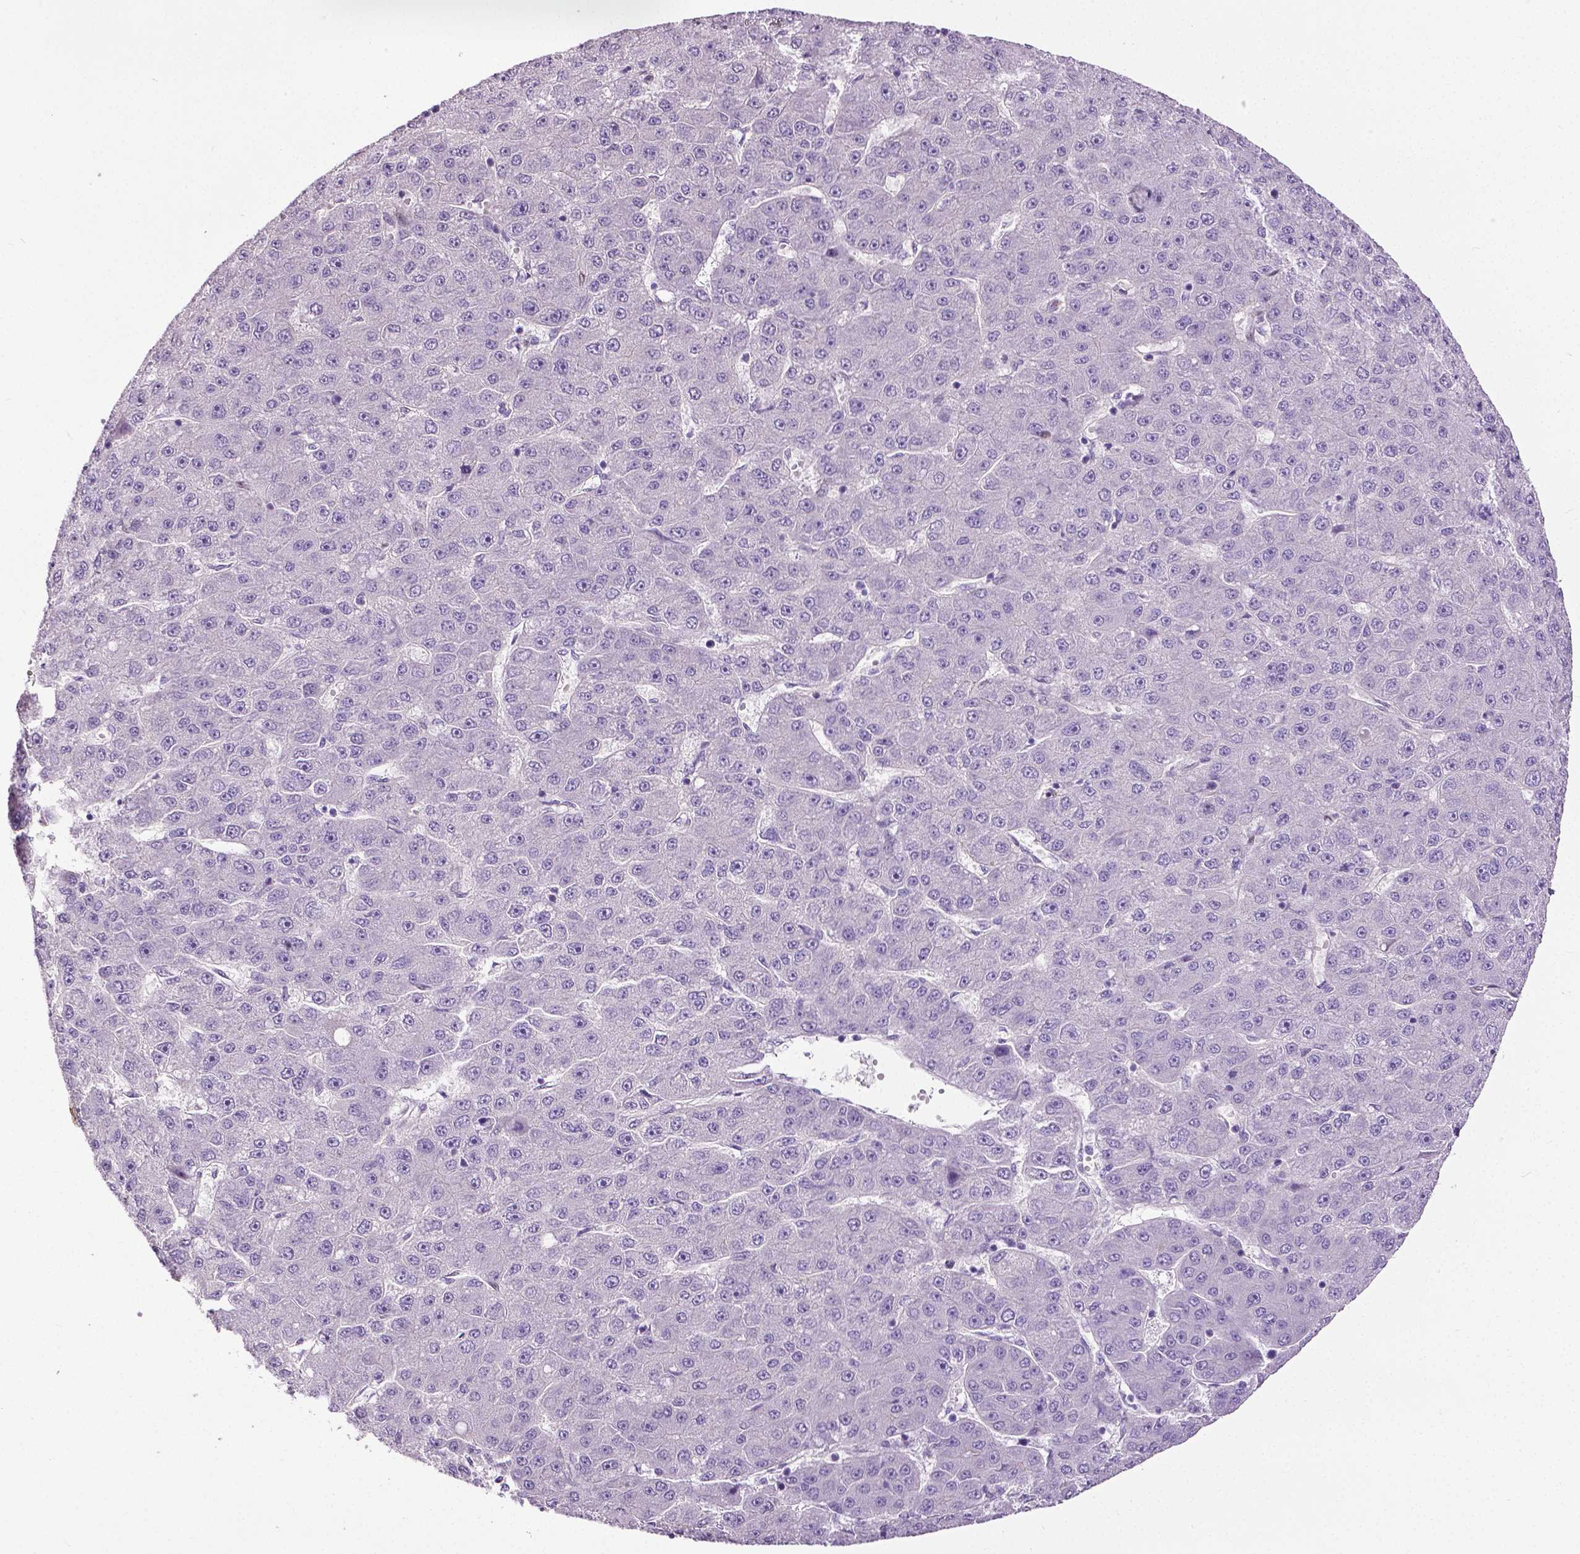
{"staining": {"intensity": "negative", "quantity": "none", "location": "none"}, "tissue": "liver cancer", "cell_type": "Tumor cells", "image_type": "cancer", "snomed": [{"axis": "morphology", "description": "Carcinoma, Hepatocellular, NOS"}, {"axis": "topography", "description": "Liver"}], "caption": "This is a micrograph of immunohistochemistry (IHC) staining of liver hepatocellular carcinoma, which shows no expression in tumor cells.", "gene": "PTGER3", "patient": {"sex": "male", "age": 67}}